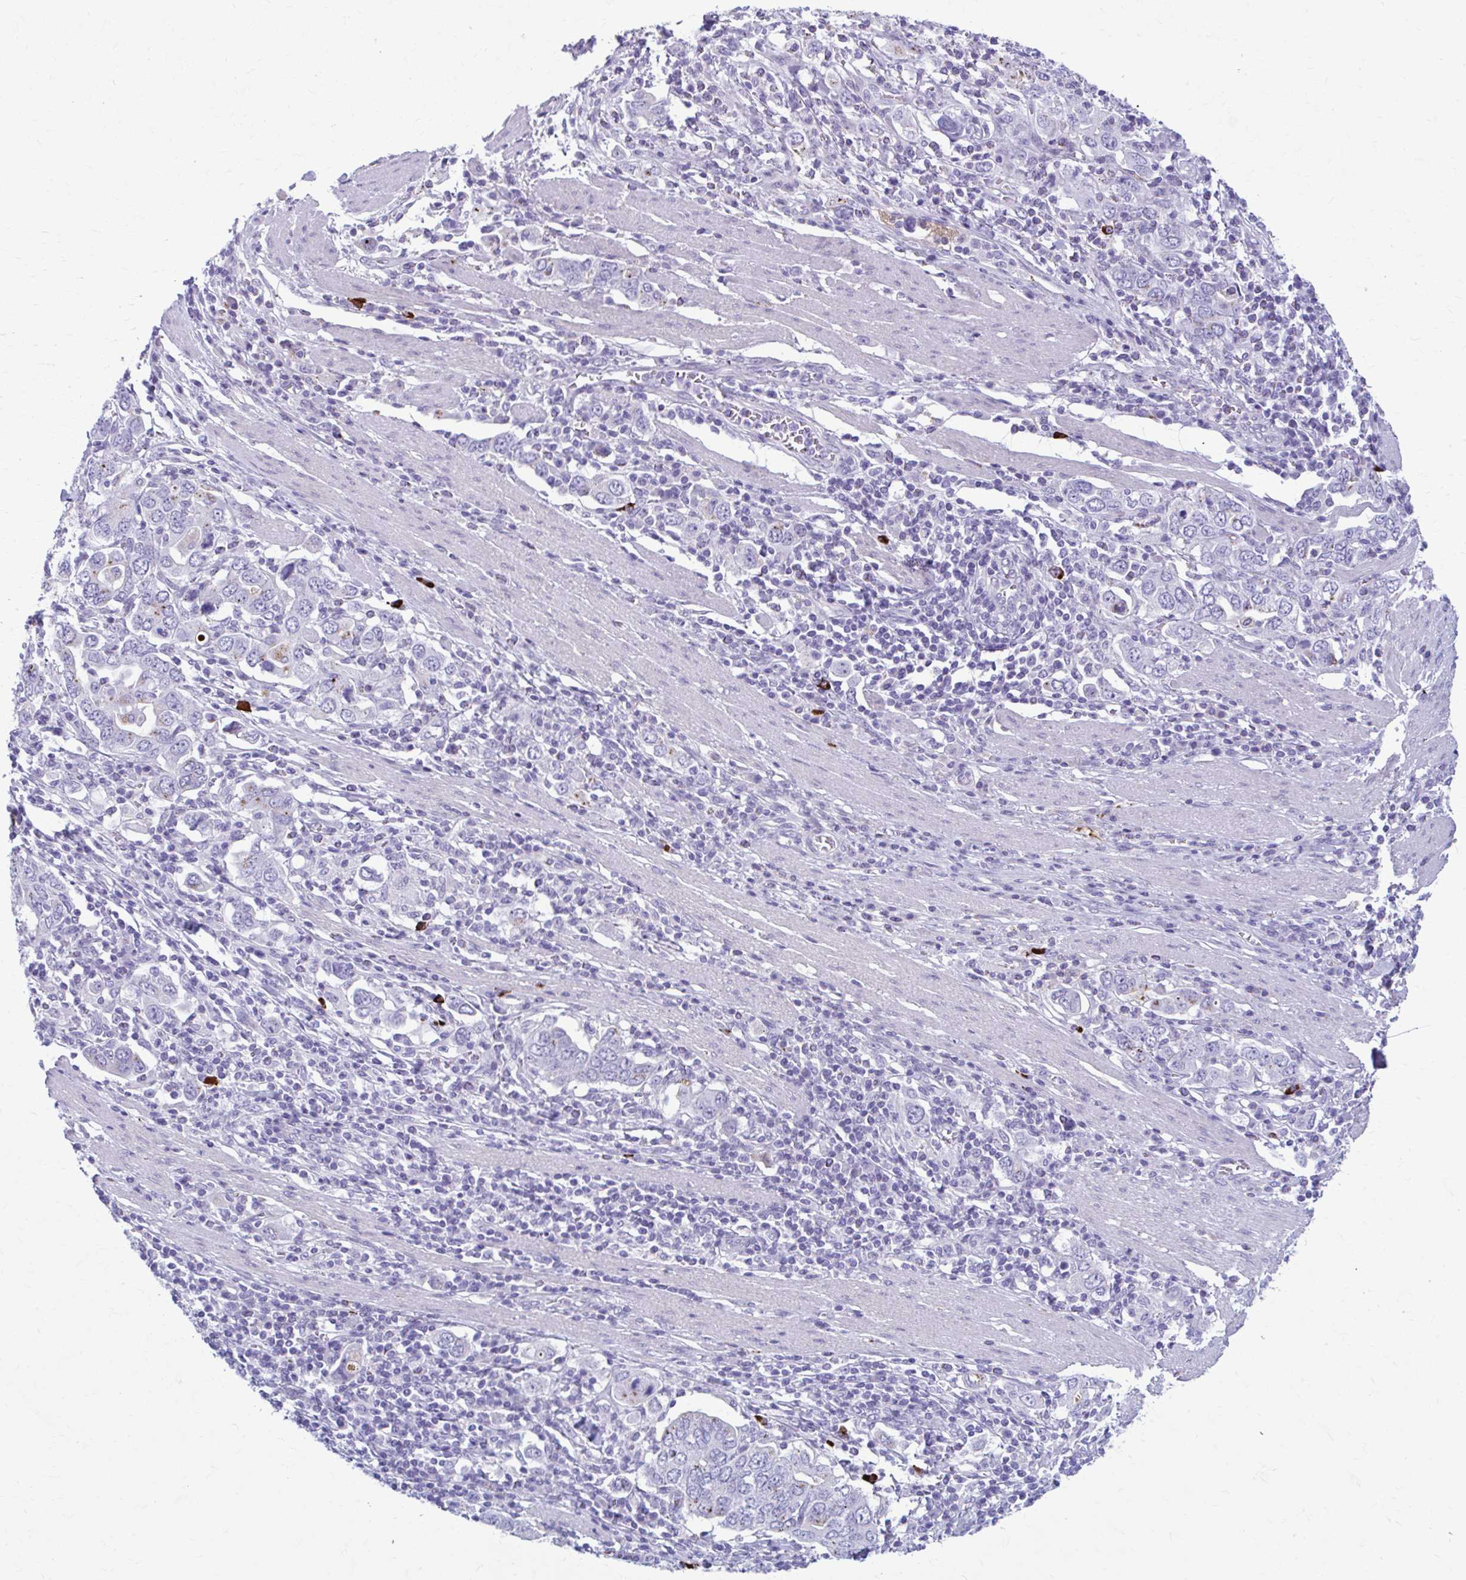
{"staining": {"intensity": "negative", "quantity": "none", "location": "none"}, "tissue": "stomach cancer", "cell_type": "Tumor cells", "image_type": "cancer", "snomed": [{"axis": "morphology", "description": "Adenocarcinoma, NOS"}, {"axis": "topography", "description": "Stomach, upper"}, {"axis": "topography", "description": "Stomach"}], "caption": "This micrograph is of stomach cancer stained with immunohistochemistry (IHC) to label a protein in brown with the nuclei are counter-stained blue. There is no positivity in tumor cells.", "gene": "C12orf71", "patient": {"sex": "male", "age": 62}}